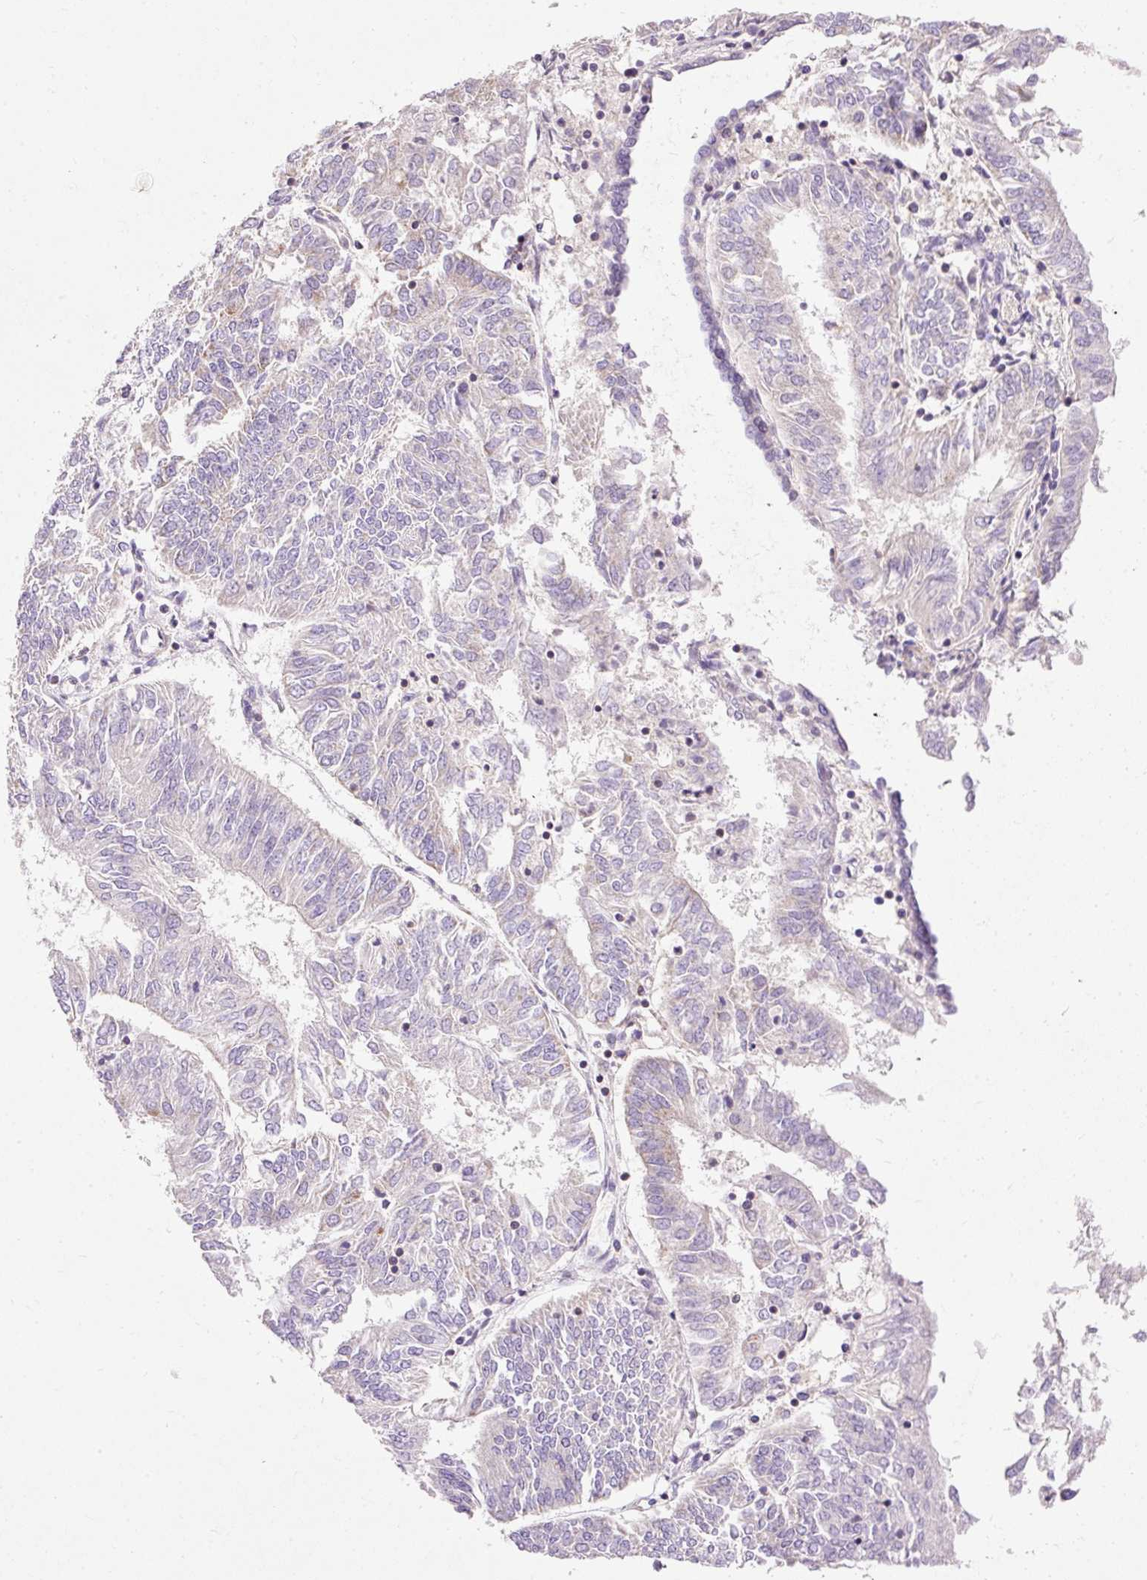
{"staining": {"intensity": "moderate", "quantity": "<25%", "location": "cytoplasmic/membranous"}, "tissue": "endometrial cancer", "cell_type": "Tumor cells", "image_type": "cancer", "snomed": [{"axis": "morphology", "description": "Adenocarcinoma, NOS"}, {"axis": "topography", "description": "Endometrium"}], "caption": "Immunohistochemical staining of endometrial cancer (adenocarcinoma) reveals low levels of moderate cytoplasmic/membranous staining in about <25% of tumor cells. (Brightfield microscopy of DAB IHC at high magnification).", "gene": "IMMT", "patient": {"sex": "female", "age": 58}}